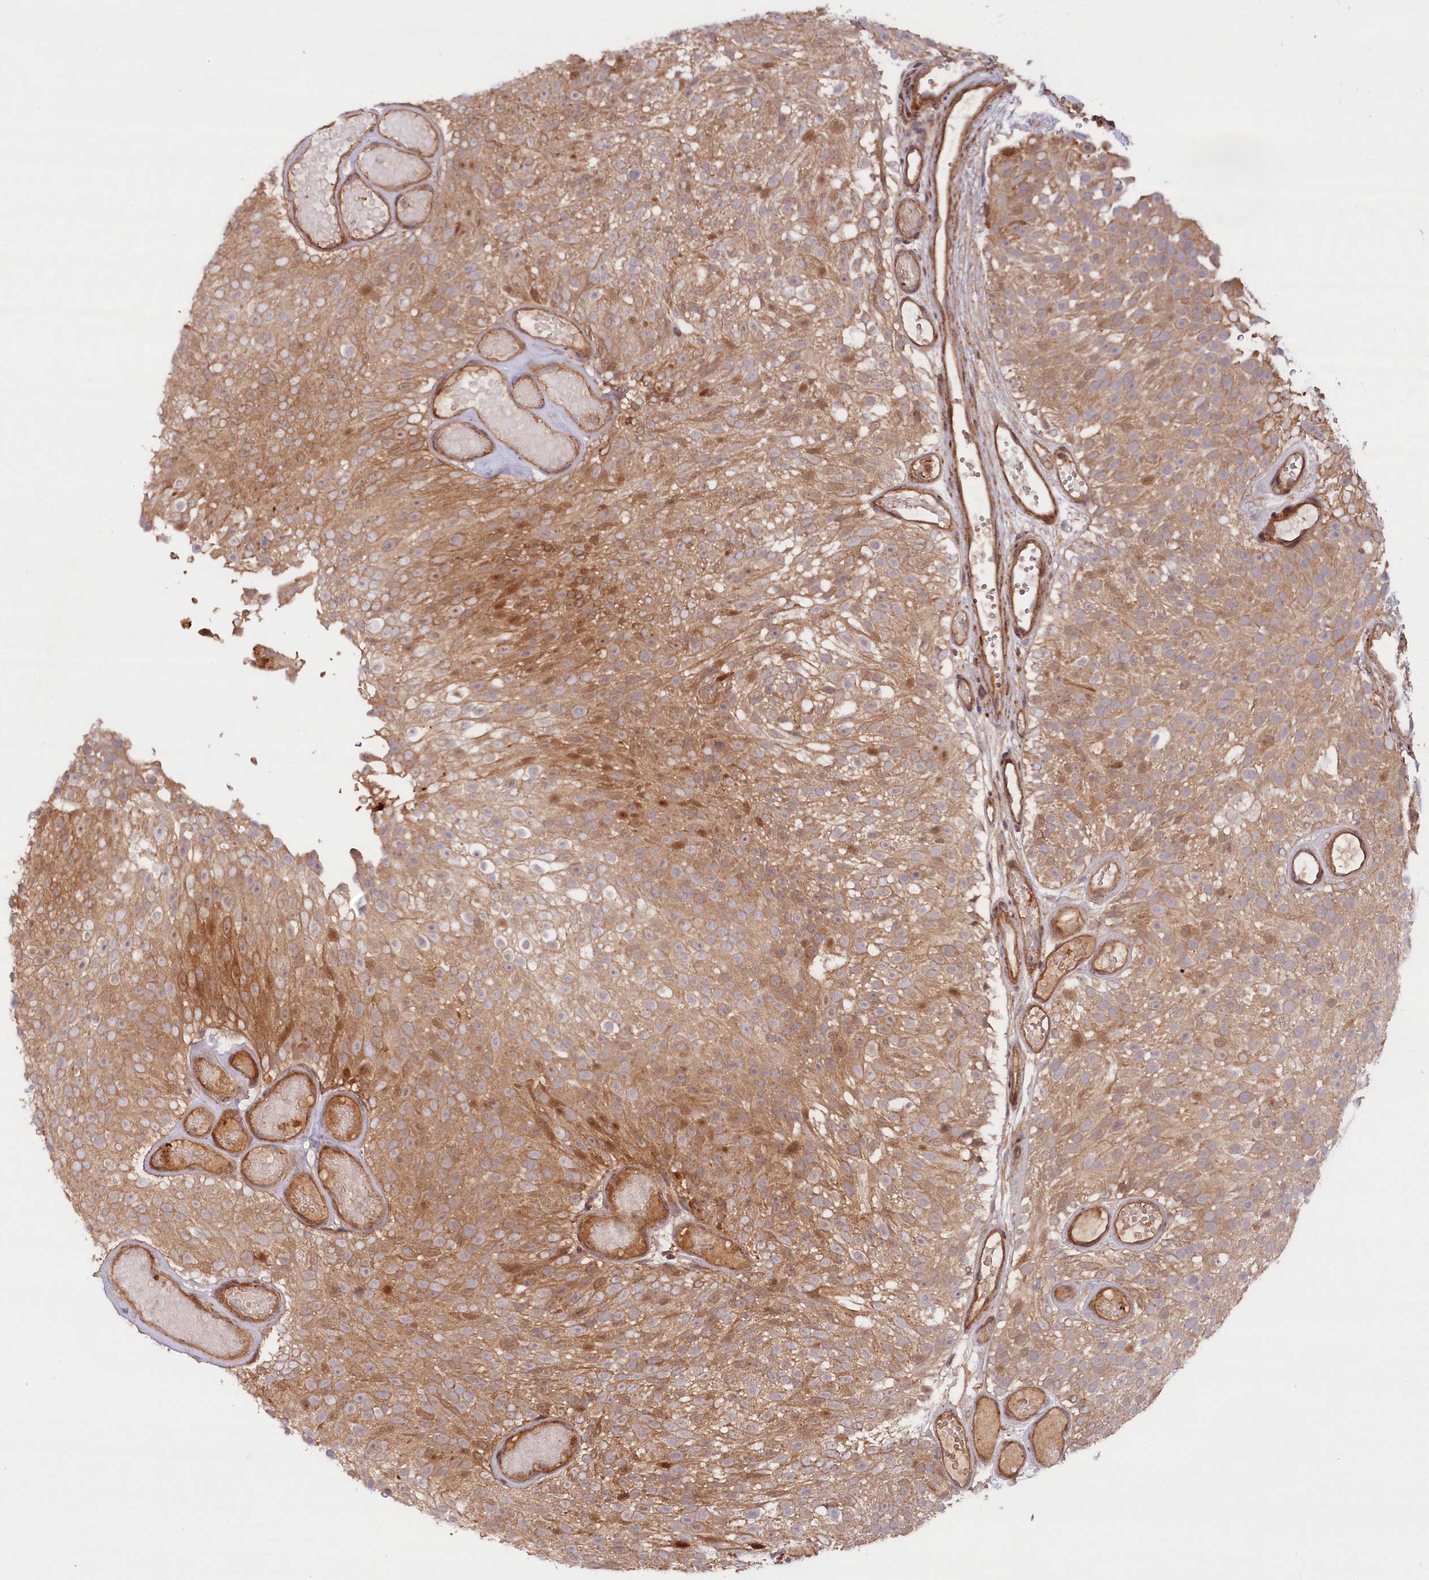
{"staining": {"intensity": "moderate", "quantity": ">75%", "location": "cytoplasmic/membranous"}, "tissue": "urothelial cancer", "cell_type": "Tumor cells", "image_type": "cancer", "snomed": [{"axis": "morphology", "description": "Urothelial carcinoma, Low grade"}, {"axis": "topography", "description": "Urinary bladder"}], "caption": "A histopathology image of urothelial carcinoma (low-grade) stained for a protein demonstrates moderate cytoplasmic/membranous brown staining in tumor cells.", "gene": "NEDD1", "patient": {"sex": "male", "age": 78}}